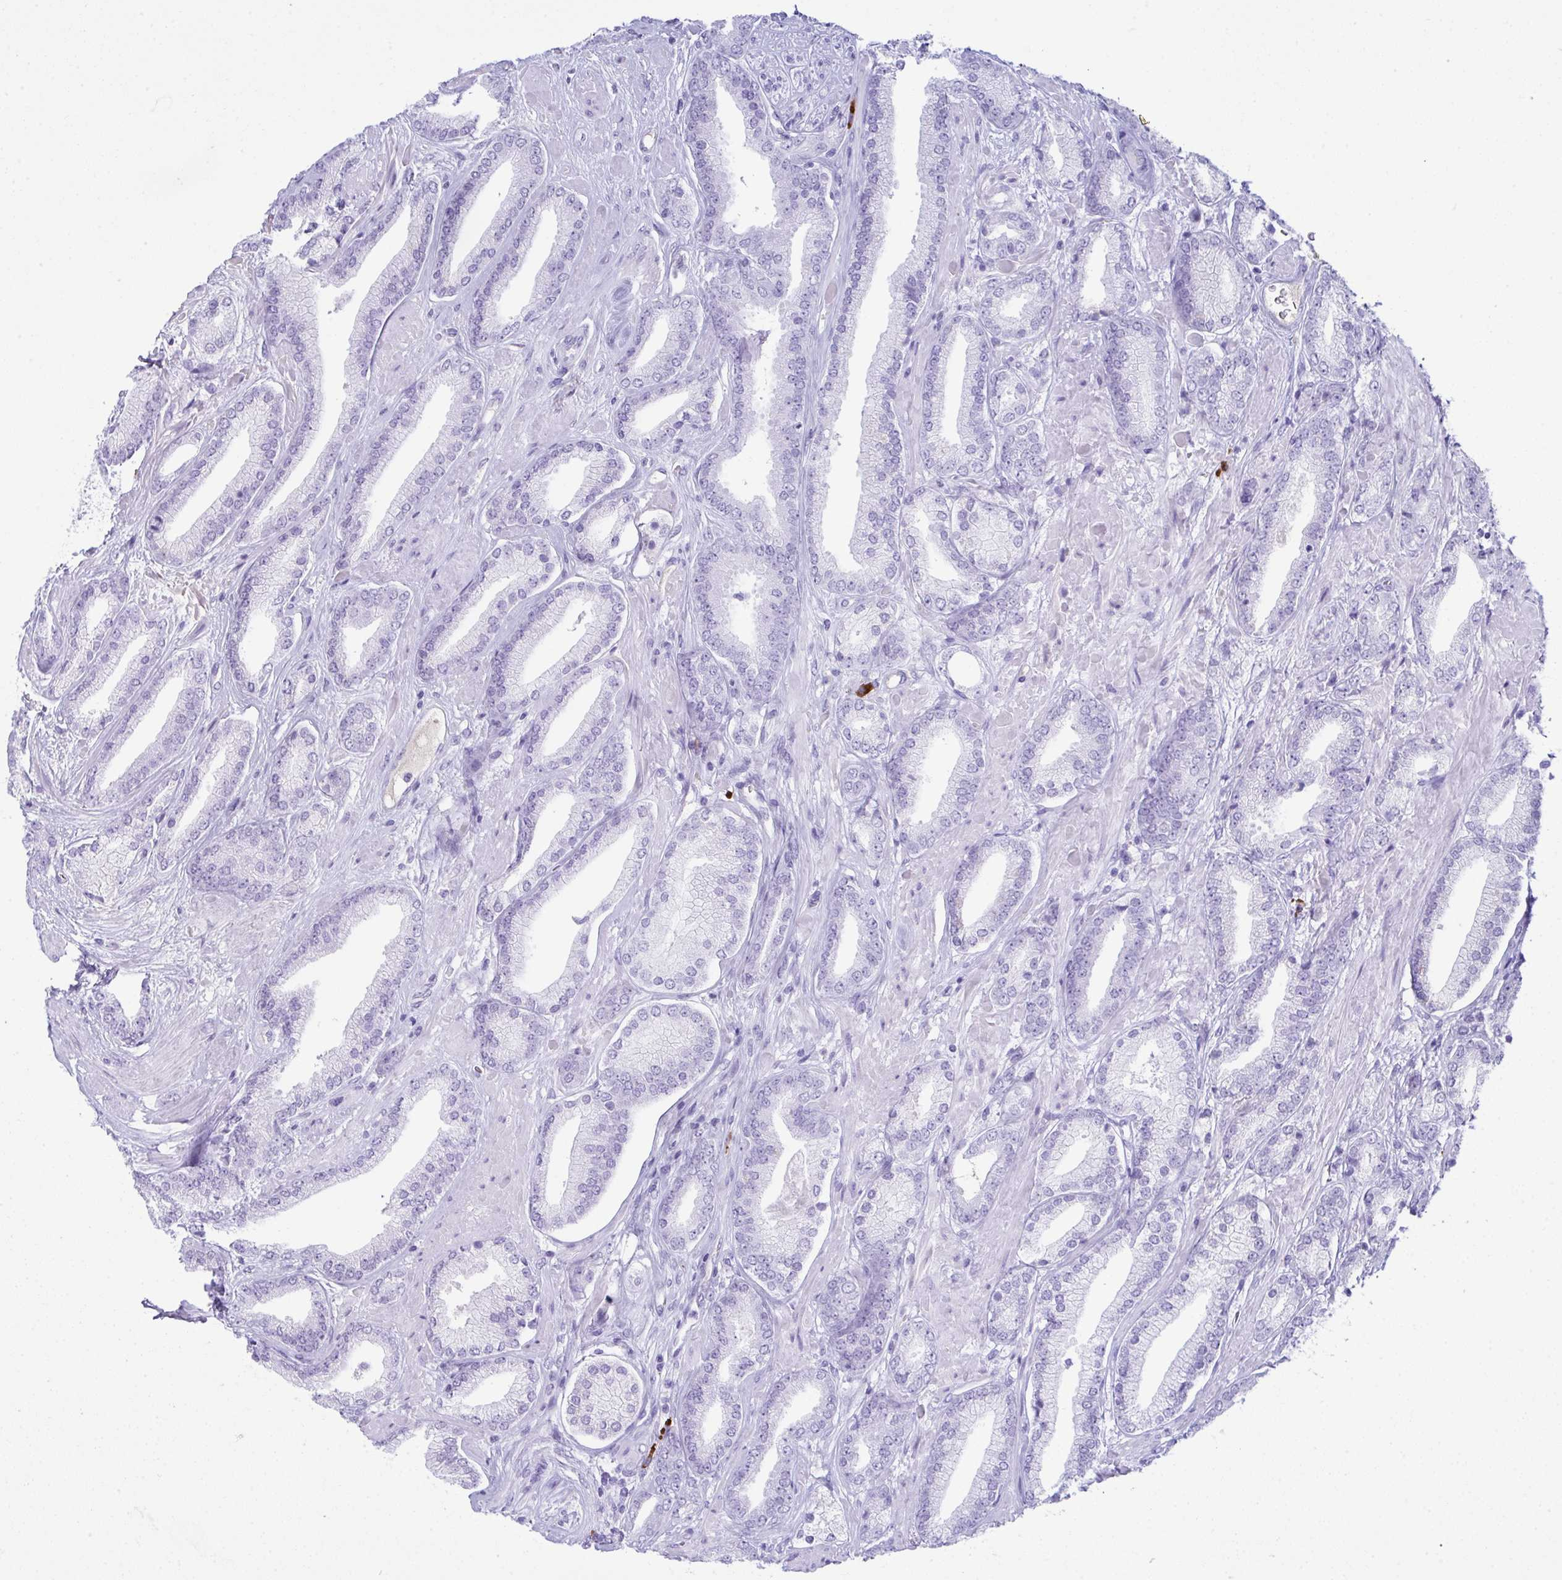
{"staining": {"intensity": "negative", "quantity": "none", "location": "none"}, "tissue": "prostate cancer", "cell_type": "Tumor cells", "image_type": "cancer", "snomed": [{"axis": "morphology", "description": "Adenocarcinoma, High grade"}, {"axis": "topography", "description": "Prostate"}], "caption": "There is no significant expression in tumor cells of prostate adenocarcinoma (high-grade).", "gene": "JCHAIN", "patient": {"sex": "male", "age": 56}}